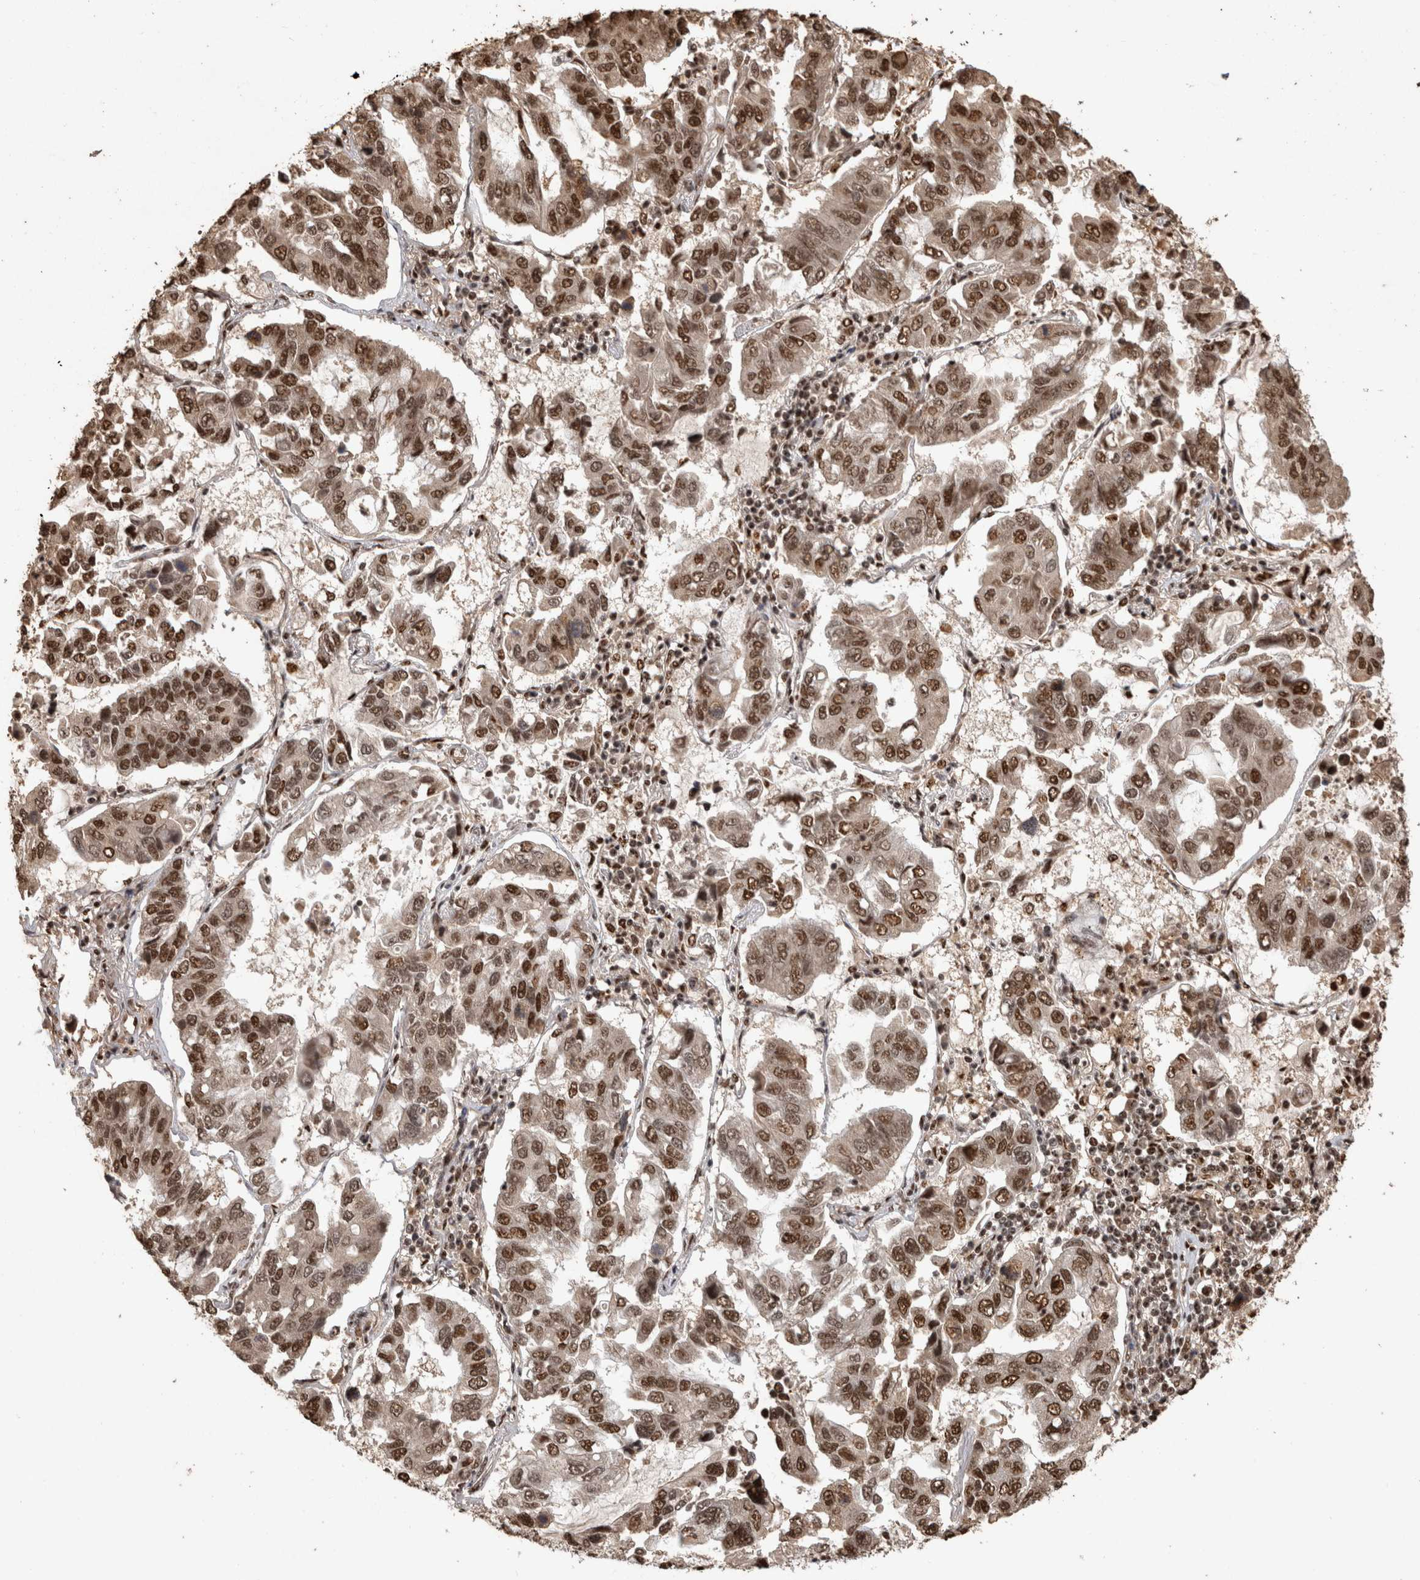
{"staining": {"intensity": "moderate", "quantity": ">75%", "location": "nuclear"}, "tissue": "lung cancer", "cell_type": "Tumor cells", "image_type": "cancer", "snomed": [{"axis": "morphology", "description": "Adenocarcinoma, NOS"}, {"axis": "topography", "description": "Lung"}], "caption": "This photomicrograph exhibits immunohistochemistry (IHC) staining of lung cancer (adenocarcinoma), with medium moderate nuclear staining in approximately >75% of tumor cells.", "gene": "RAD50", "patient": {"sex": "male", "age": 64}}